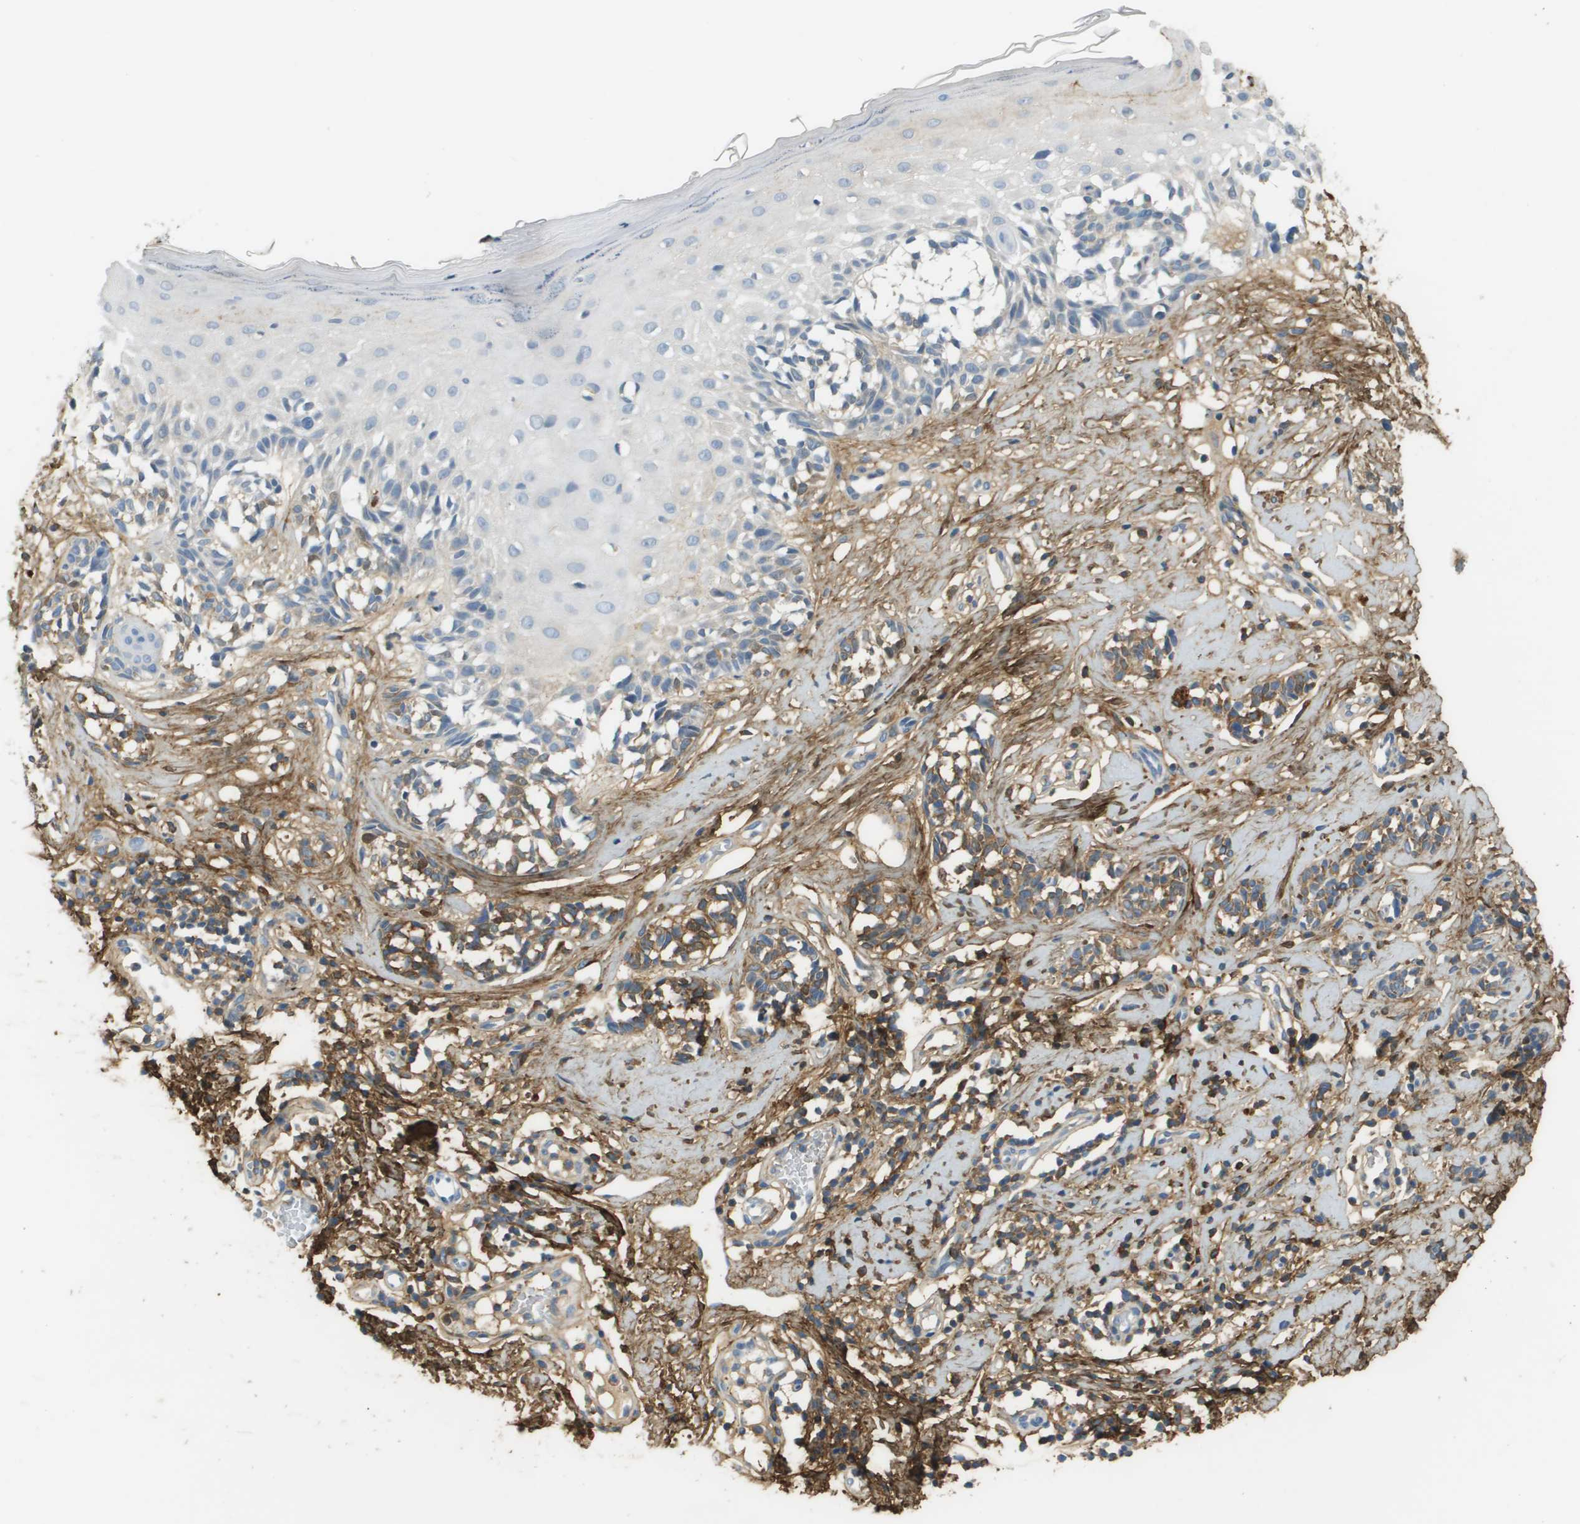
{"staining": {"intensity": "moderate", "quantity": ">75%", "location": "cytoplasmic/membranous"}, "tissue": "melanoma", "cell_type": "Tumor cells", "image_type": "cancer", "snomed": [{"axis": "morphology", "description": "Malignant melanoma, NOS"}, {"axis": "topography", "description": "Skin"}], "caption": "Tumor cells display moderate cytoplasmic/membranous positivity in about >75% of cells in melanoma. (brown staining indicates protein expression, while blue staining denotes nuclei).", "gene": "DCN", "patient": {"sex": "male", "age": 64}}